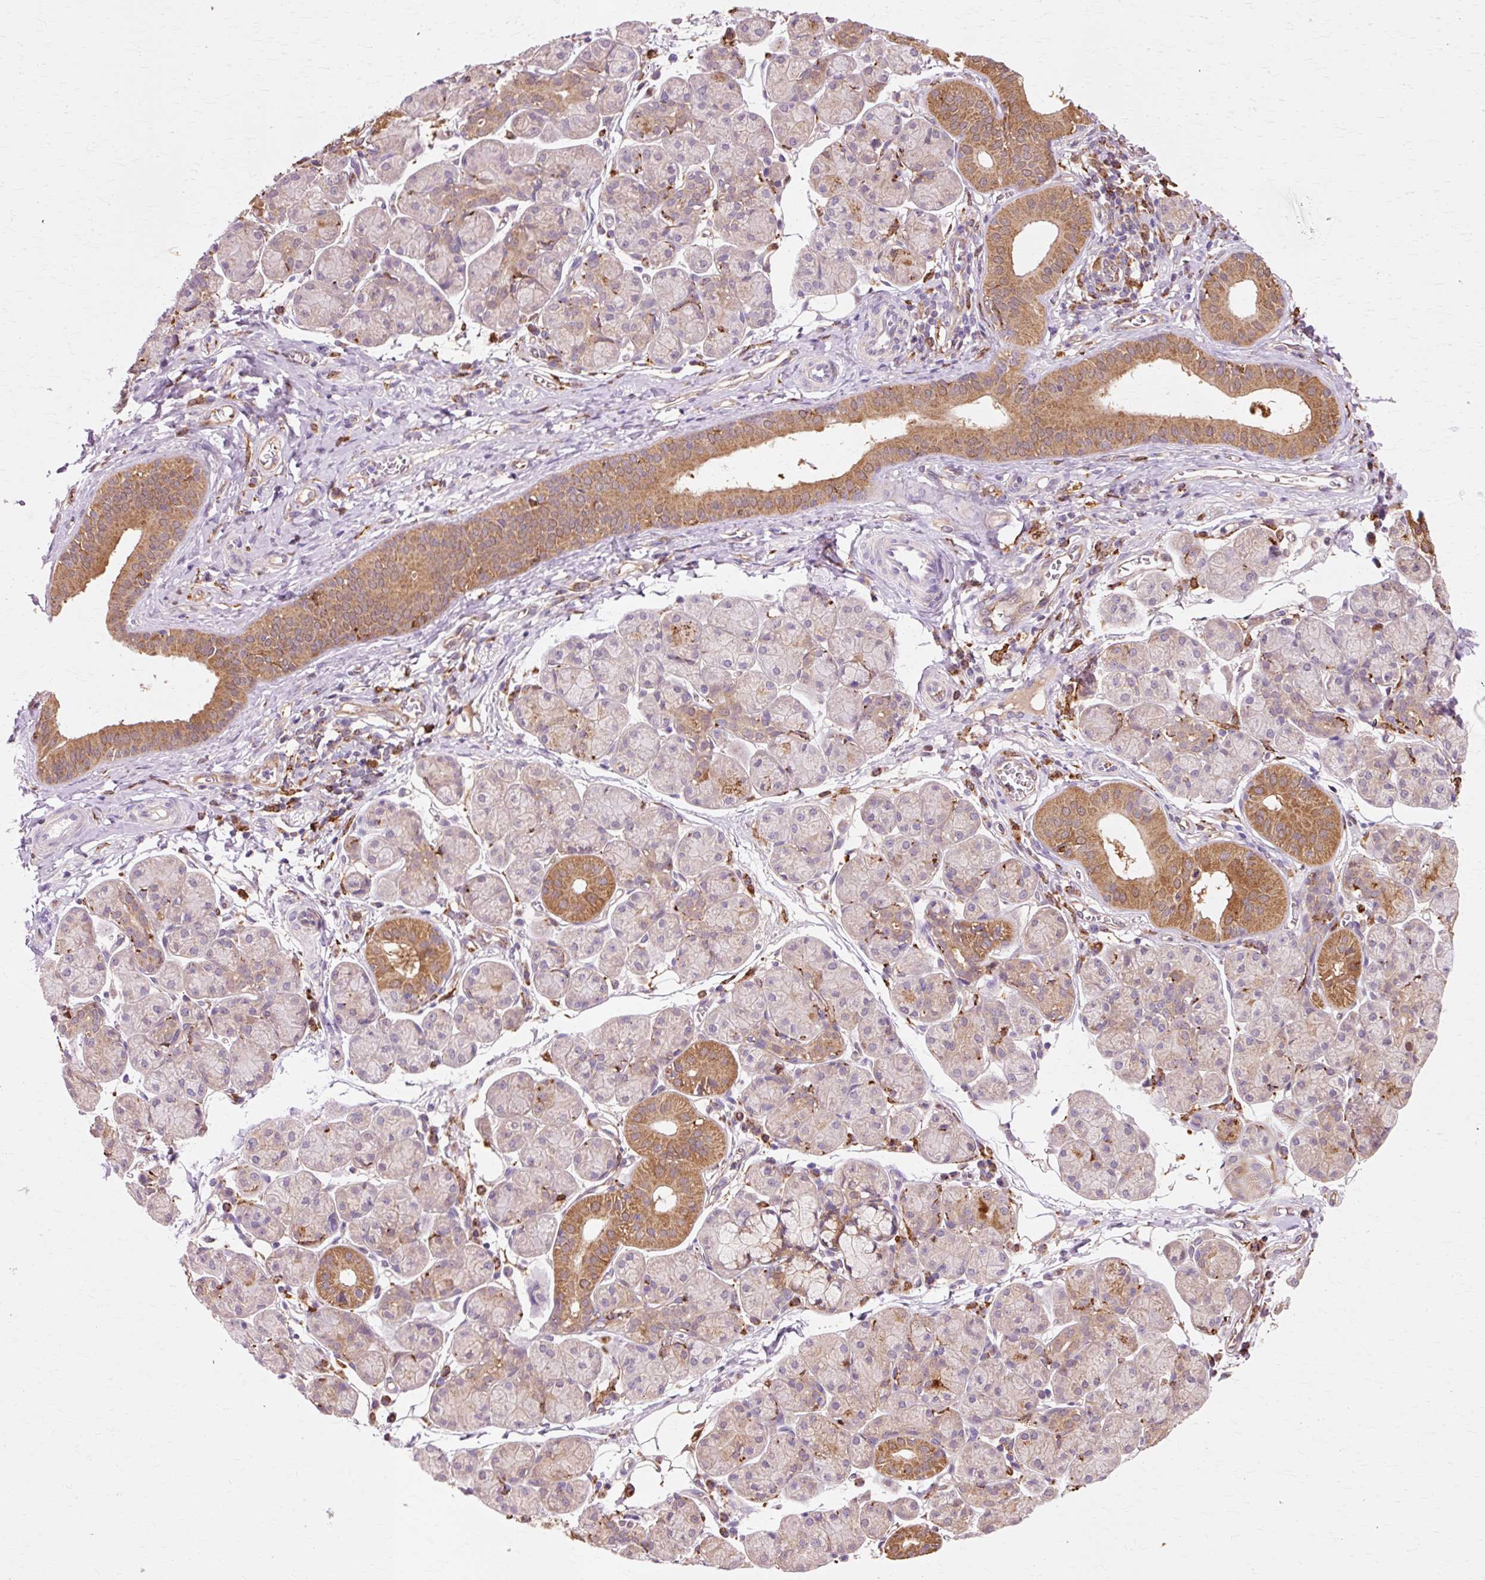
{"staining": {"intensity": "moderate", "quantity": "25%-75%", "location": "cytoplasmic/membranous"}, "tissue": "salivary gland", "cell_type": "Glandular cells", "image_type": "normal", "snomed": [{"axis": "morphology", "description": "Normal tissue, NOS"}, {"axis": "morphology", "description": "Inflammation, NOS"}, {"axis": "topography", "description": "Lymph node"}, {"axis": "topography", "description": "Salivary gland"}], "caption": "Moderate cytoplasmic/membranous expression is seen in about 25%-75% of glandular cells in unremarkable salivary gland. The staining was performed using DAB (3,3'-diaminobenzidine) to visualize the protein expression in brown, while the nuclei were stained in blue with hematoxylin (Magnification: 20x).", "gene": "GPX1", "patient": {"sex": "male", "age": 3}}